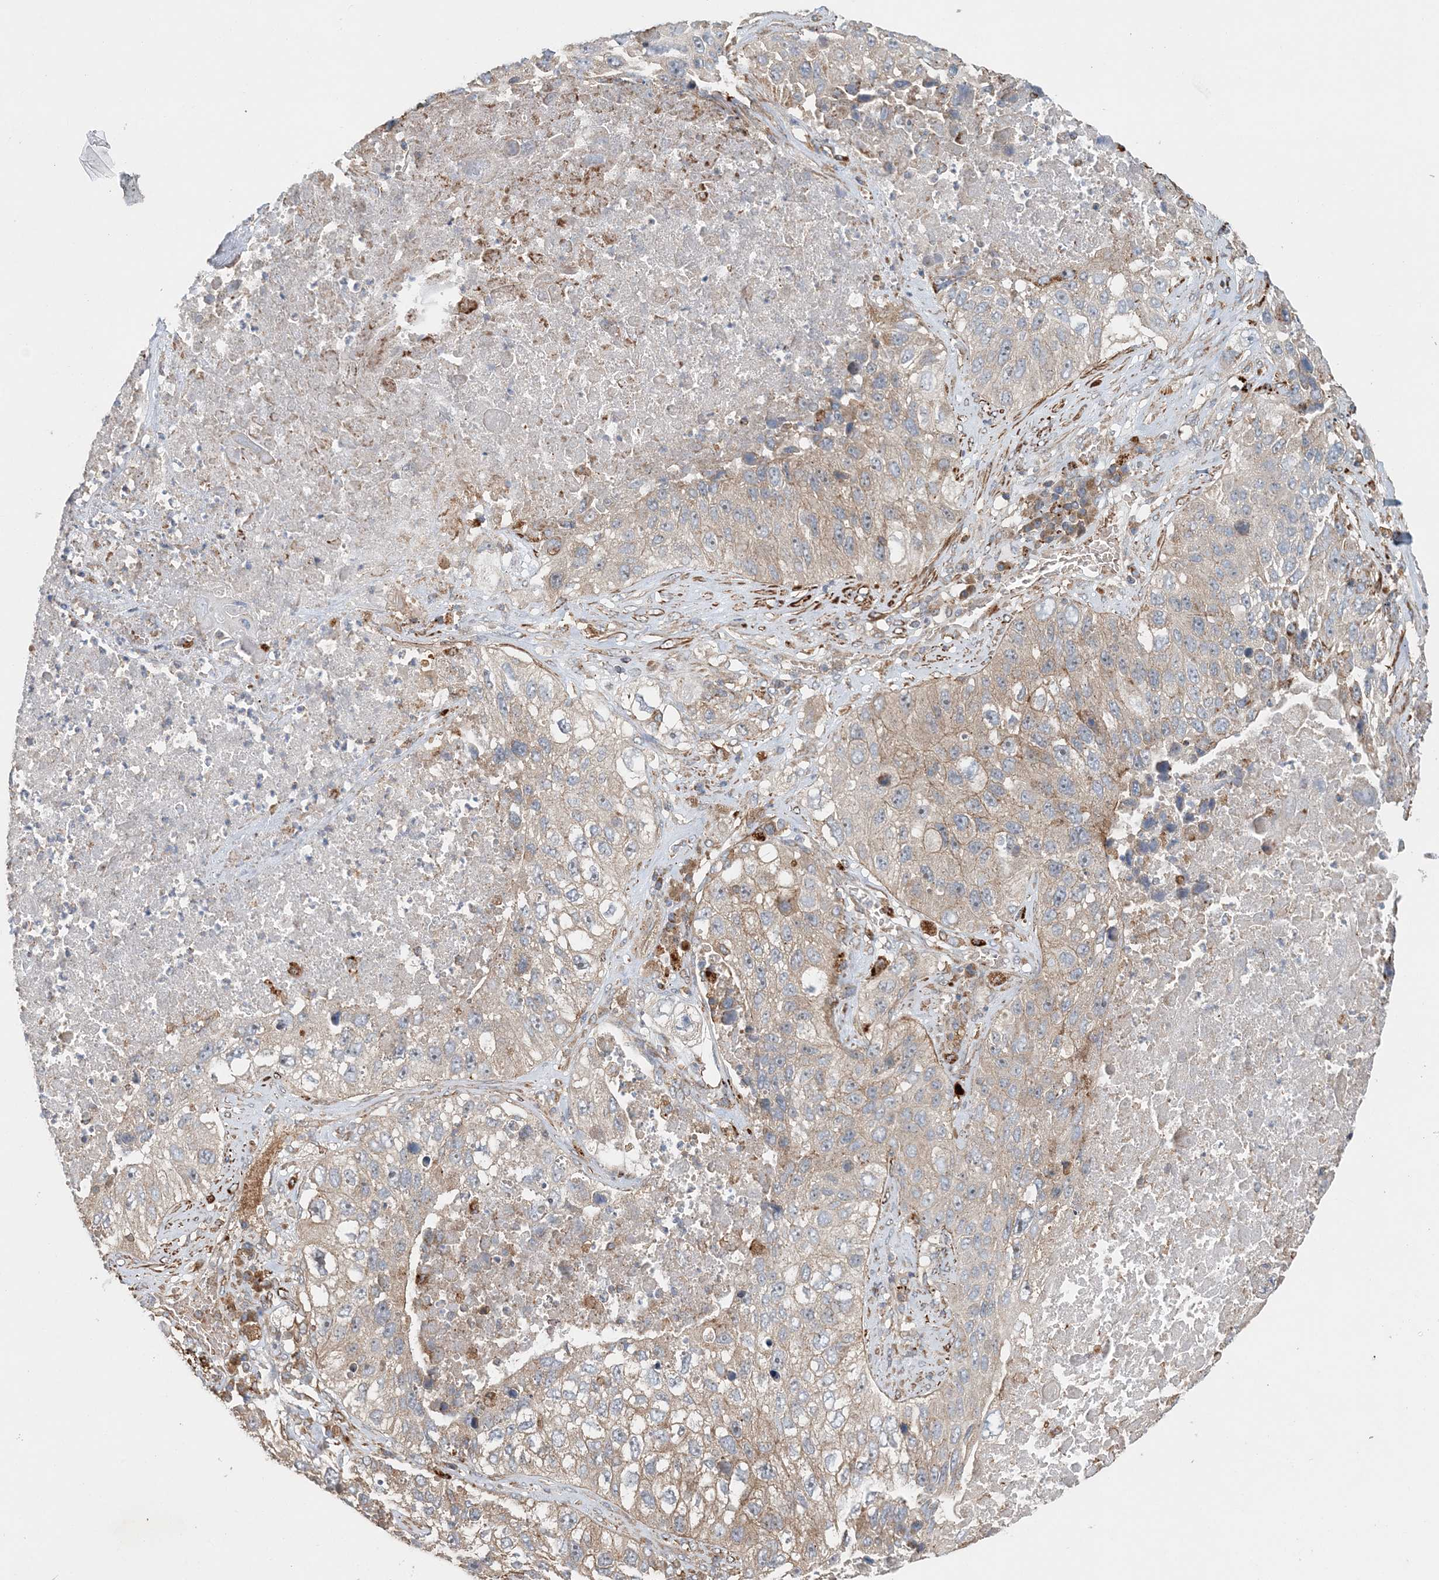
{"staining": {"intensity": "weak", "quantity": "<25%", "location": "cytoplasmic/membranous"}, "tissue": "lung cancer", "cell_type": "Tumor cells", "image_type": "cancer", "snomed": [{"axis": "morphology", "description": "Squamous cell carcinoma, NOS"}, {"axis": "topography", "description": "Lung"}], "caption": "Immunohistochemical staining of human lung squamous cell carcinoma shows no significant staining in tumor cells.", "gene": "TTI1", "patient": {"sex": "male", "age": 61}}